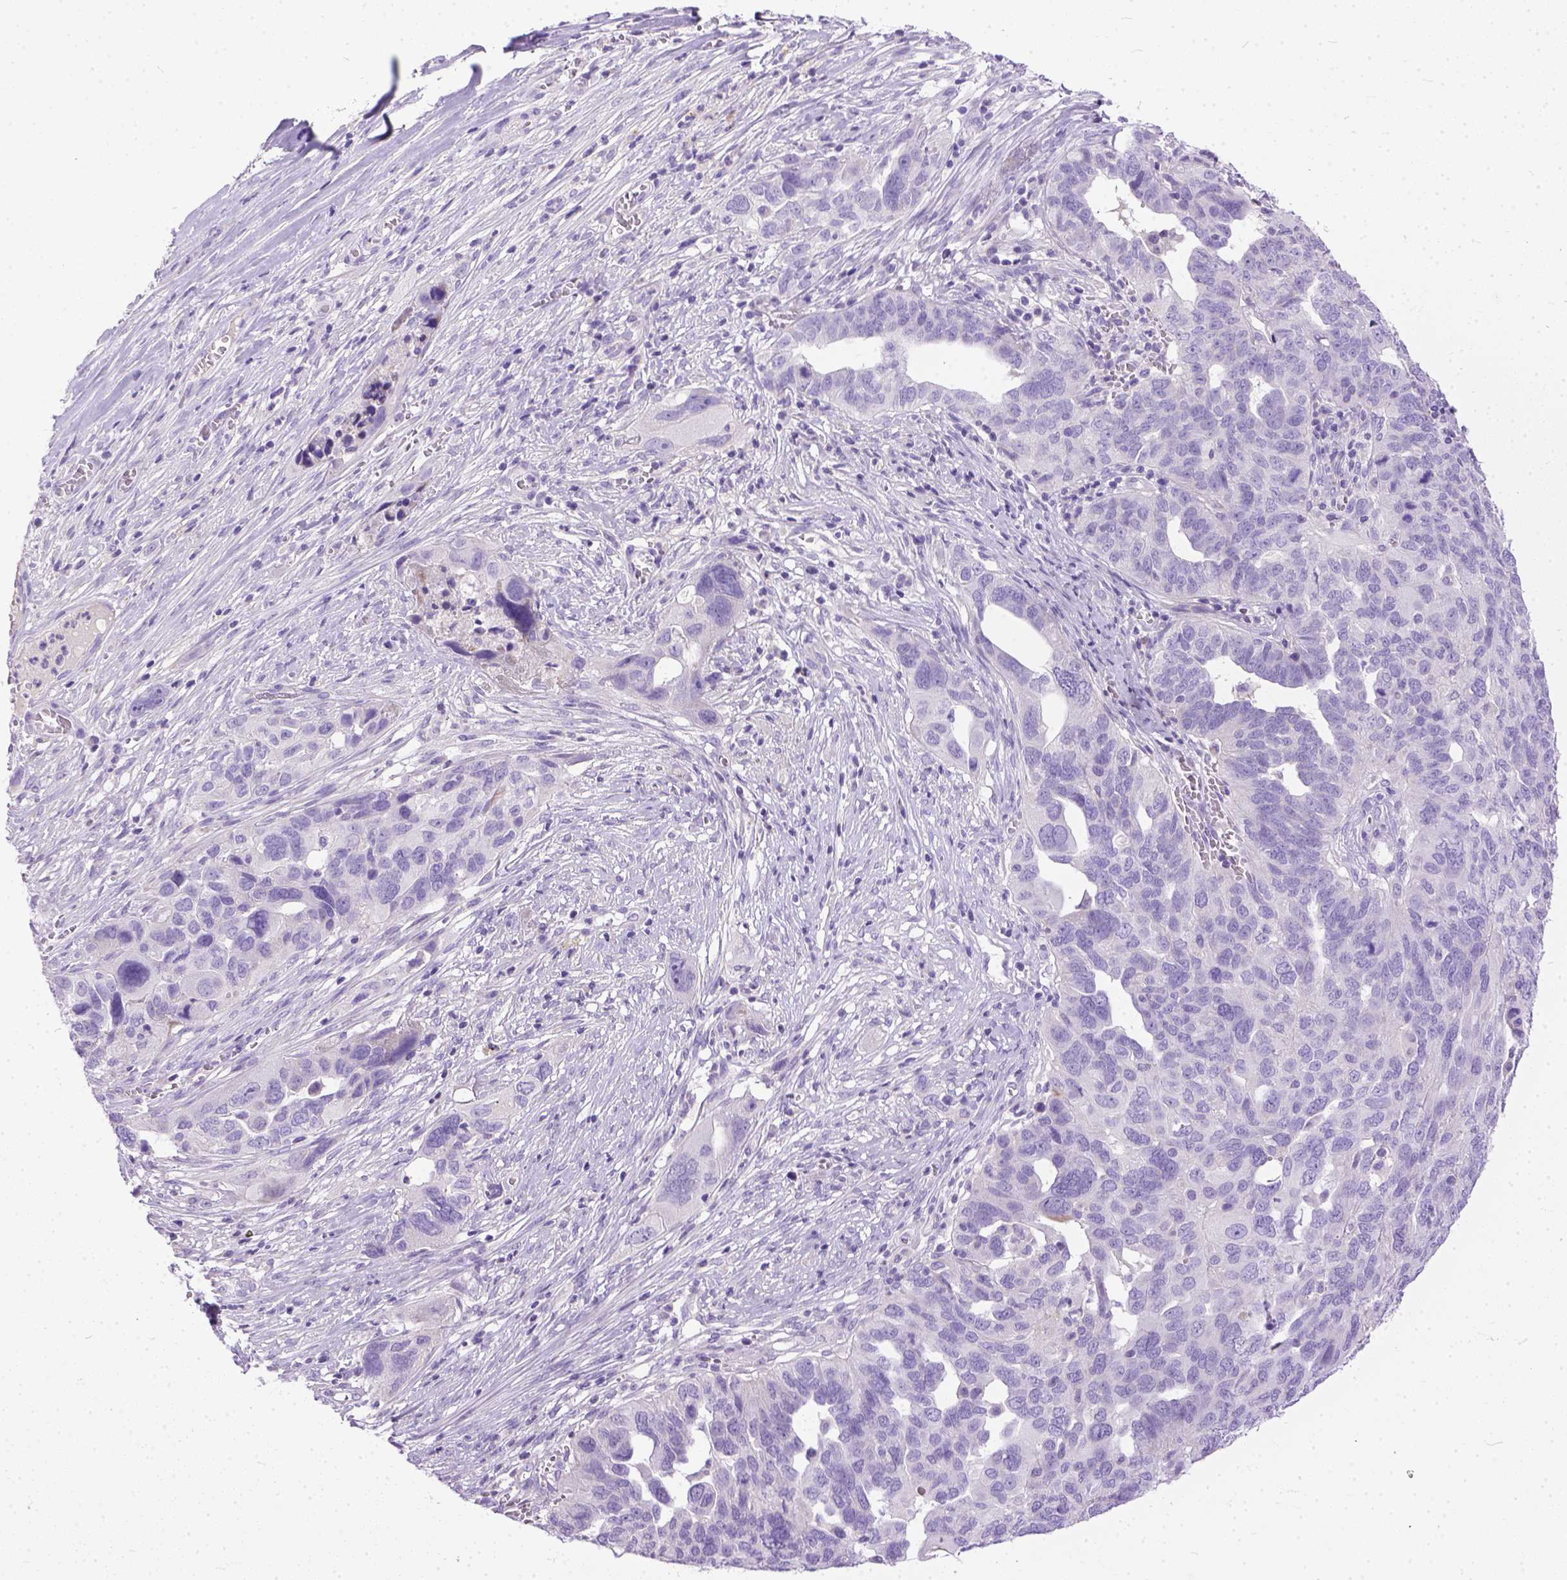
{"staining": {"intensity": "negative", "quantity": "none", "location": "none"}, "tissue": "ovarian cancer", "cell_type": "Tumor cells", "image_type": "cancer", "snomed": [{"axis": "morphology", "description": "Carcinoma, endometroid"}, {"axis": "topography", "description": "Soft tissue"}, {"axis": "topography", "description": "Ovary"}], "caption": "The histopathology image displays no significant expression in tumor cells of ovarian endometroid carcinoma.", "gene": "PLK5", "patient": {"sex": "female", "age": 52}}